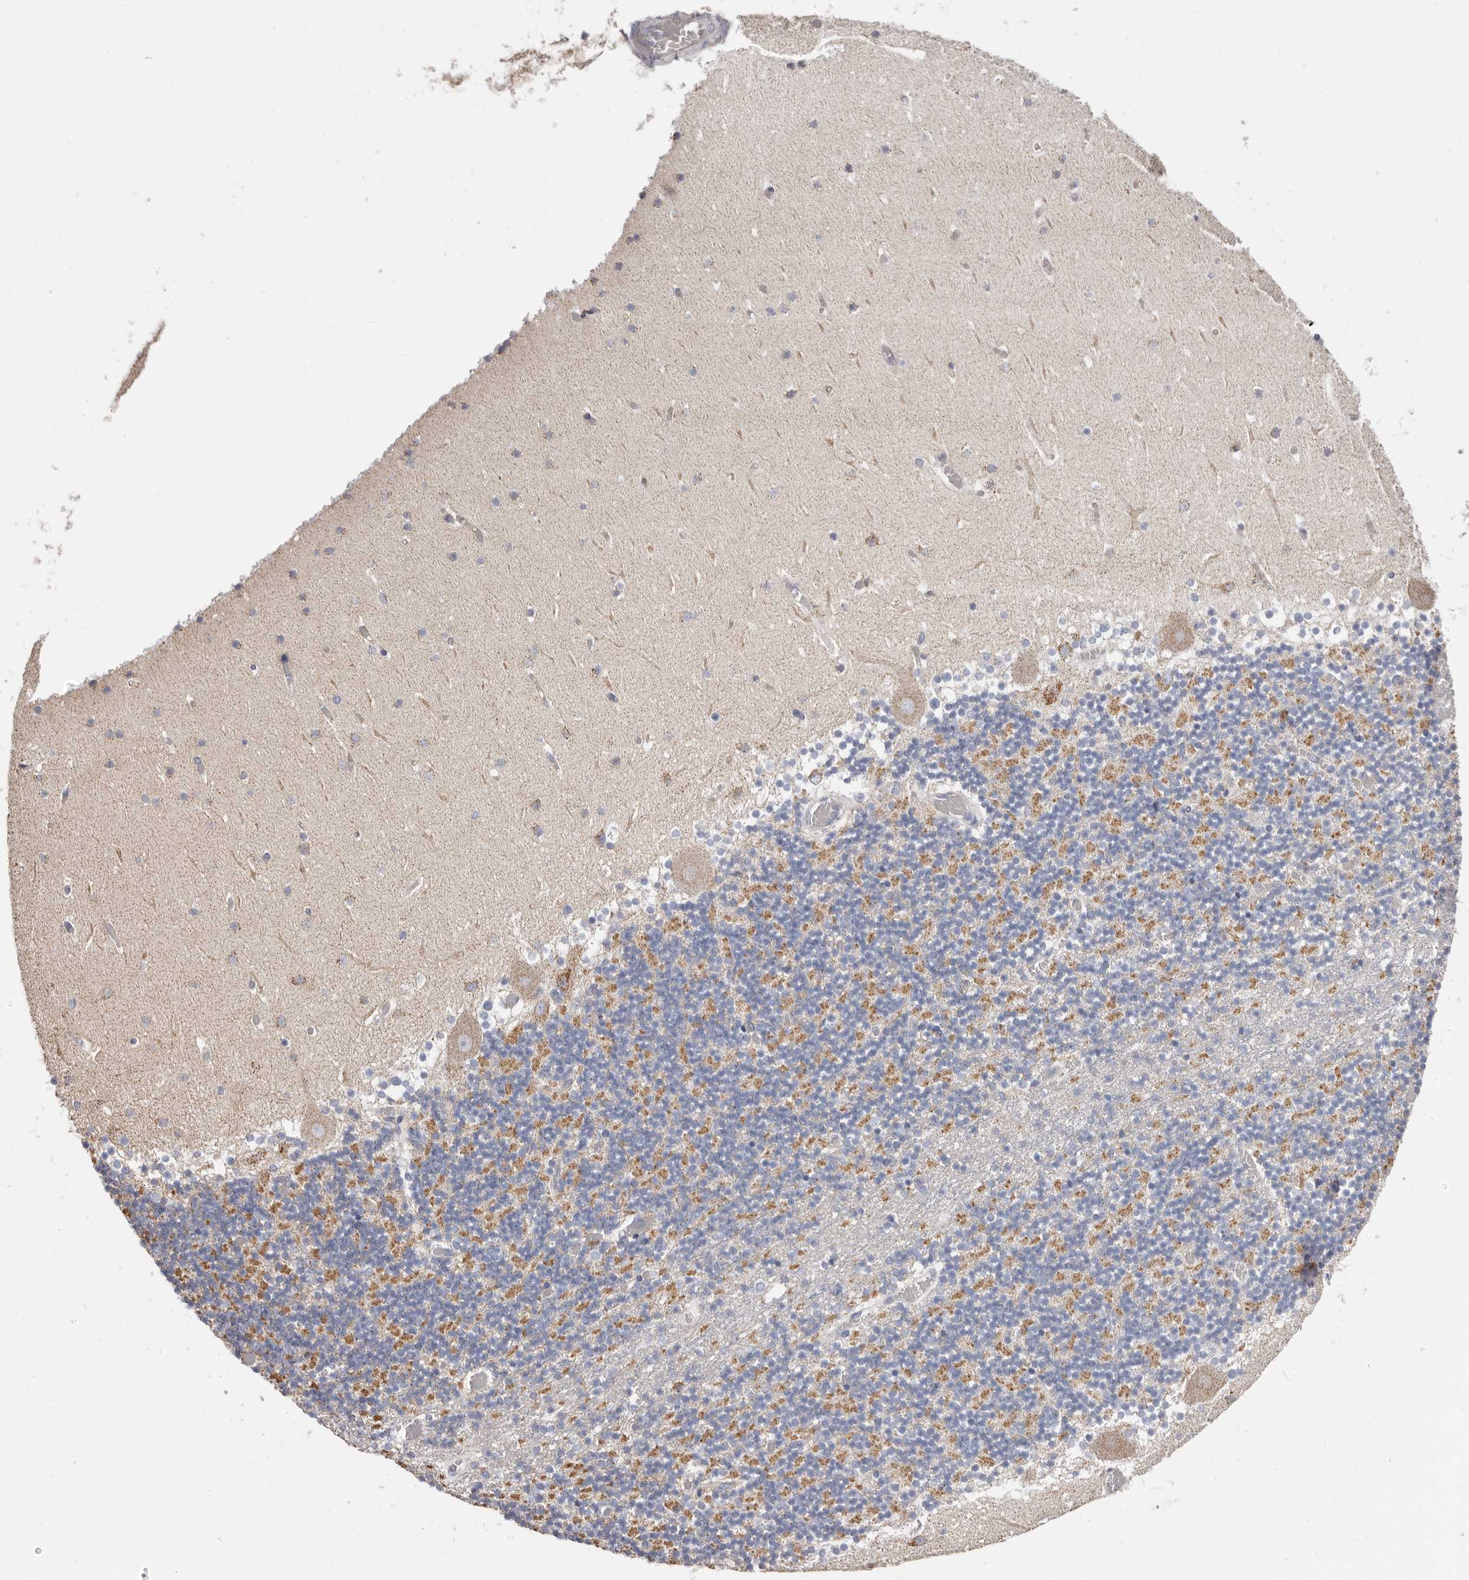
{"staining": {"intensity": "moderate", "quantity": "25%-75%", "location": "cytoplasmic/membranous"}, "tissue": "cerebellum", "cell_type": "Cells in granular layer", "image_type": "normal", "snomed": [{"axis": "morphology", "description": "Normal tissue, NOS"}, {"axis": "topography", "description": "Cerebellum"}], "caption": "IHC of normal cerebellum reveals medium levels of moderate cytoplasmic/membranous expression in approximately 25%-75% of cells in granular layer.", "gene": "RSPO2", "patient": {"sex": "female", "age": 28}}